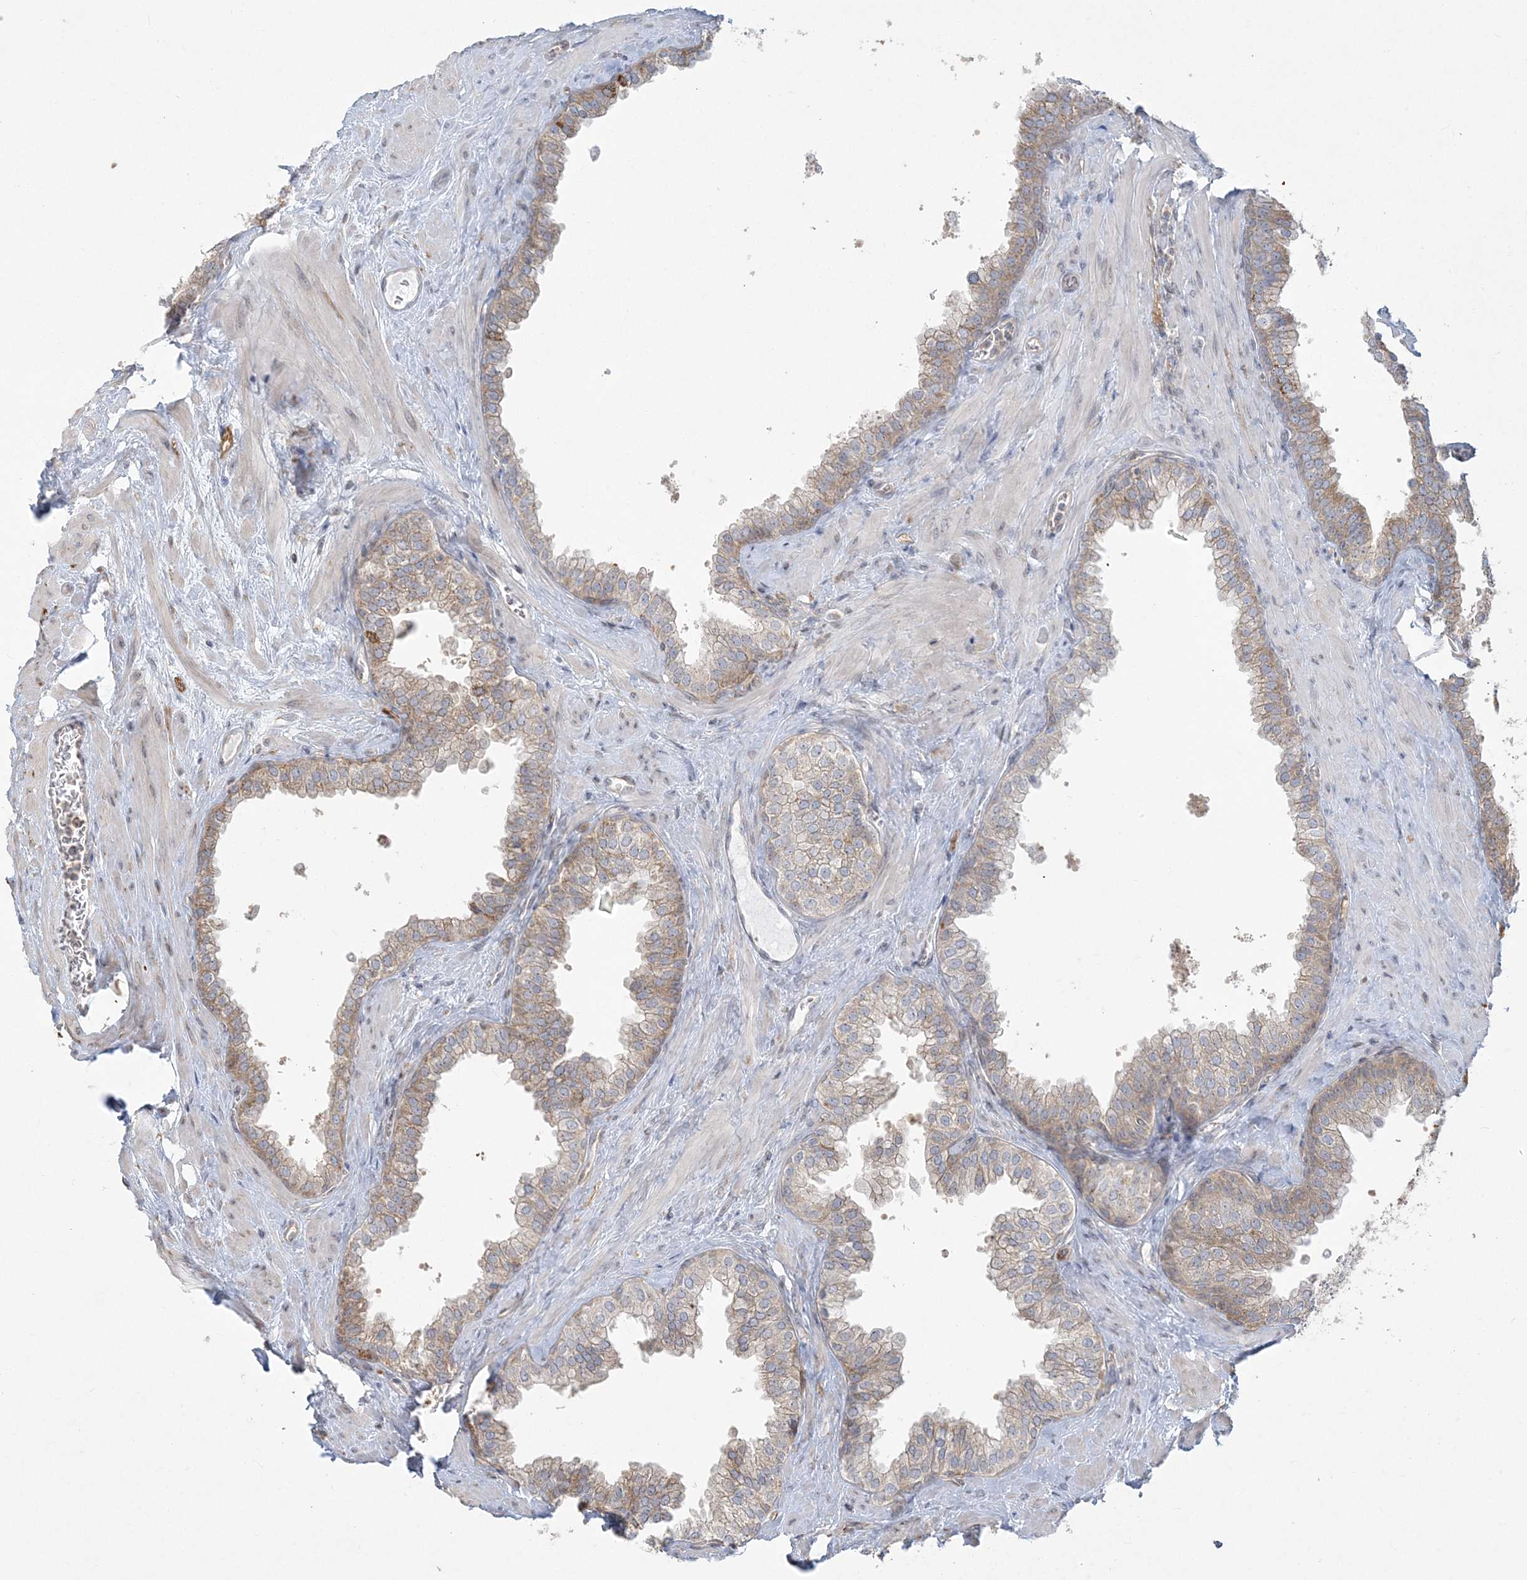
{"staining": {"intensity": "moderate", "quantity": "25%-75%", "location": "cytoplasmic/membranous"}, "tissue": "prostate", "cell_type": "Glandular cells", "image_type": "normal", "snomed": [{"axis": "morphology", "description": "Normal tissue, NOS"}, {"axis": "morphology", "description": "Urothelial carcinoma, Low grade"}, {"axis": "topography", "description": "Urinary bladder"}, {"axis": "topography", "description": "Prostate"}], "caption": "A micrograph showing moderate cytoplasmic/membranous expression in about 25%-75% of glandular cells in benign prostate, as visualized by brown immunohistochemical staining.", "gene": "ZC3H6", "patient": {"sex": "male", "age": 60}}